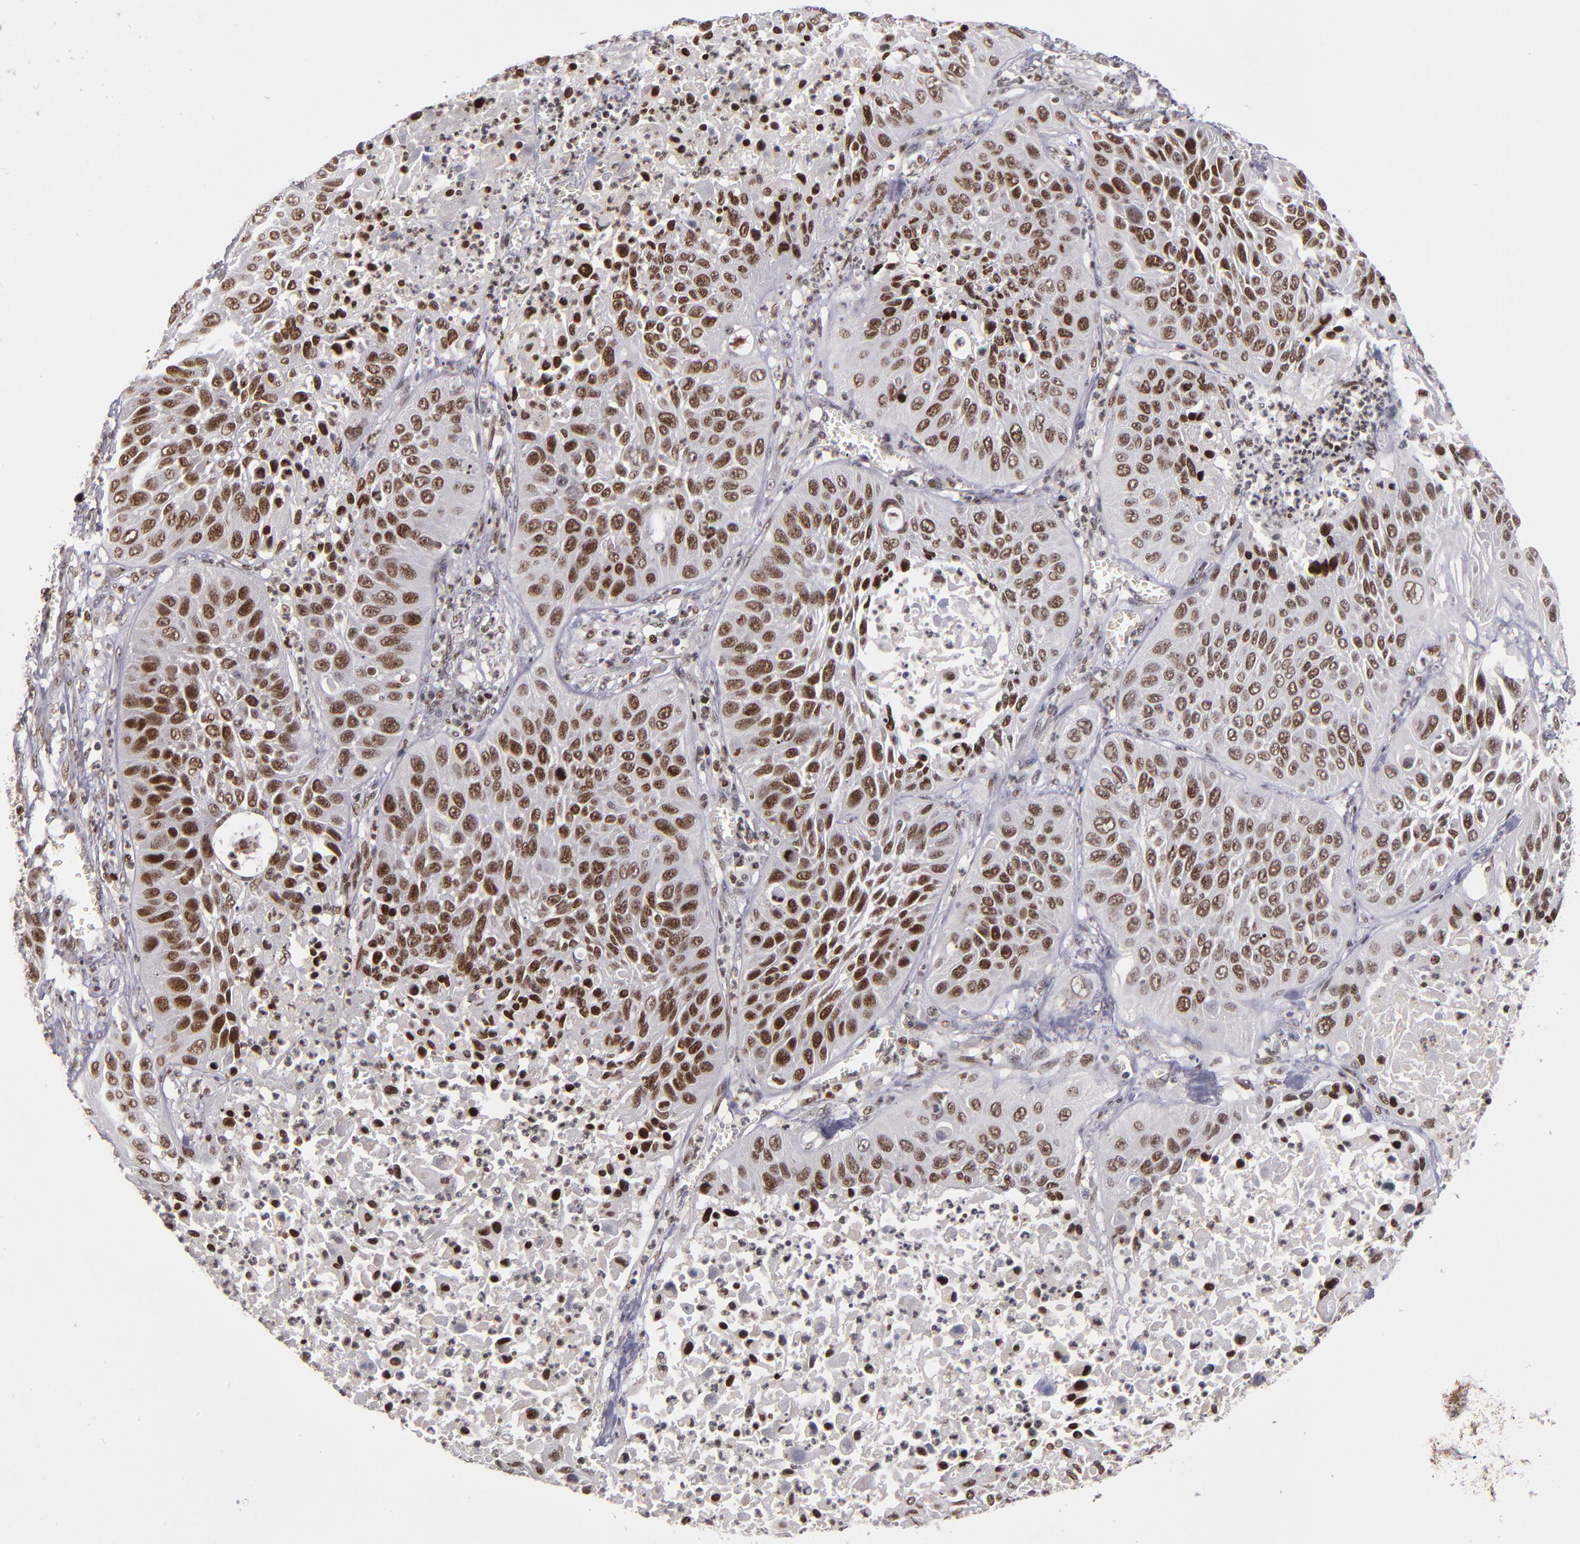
{"staining": {"intensity": "strong", "quantity": ">75%", "location": "nuclear"}, "tissue": "lung cancer", "cell_type": "Tumor cells", "image_type": "cancer", "snomed": [{"axis": "morphology", "description": "Squamous cell carcinoma, NOS"}, {"axis": "topography", "description": "Lung"}], "caption": "Protein analysis of lung cancer (squamous cell carcinoma) tissue displays strong nuclear expression in approximately >75% of tumor cells. (DAB IHC with brightfield microscopy, high magnification).", "gene": "KDM6A", "patient": {"sex": "female", "age": 76}}